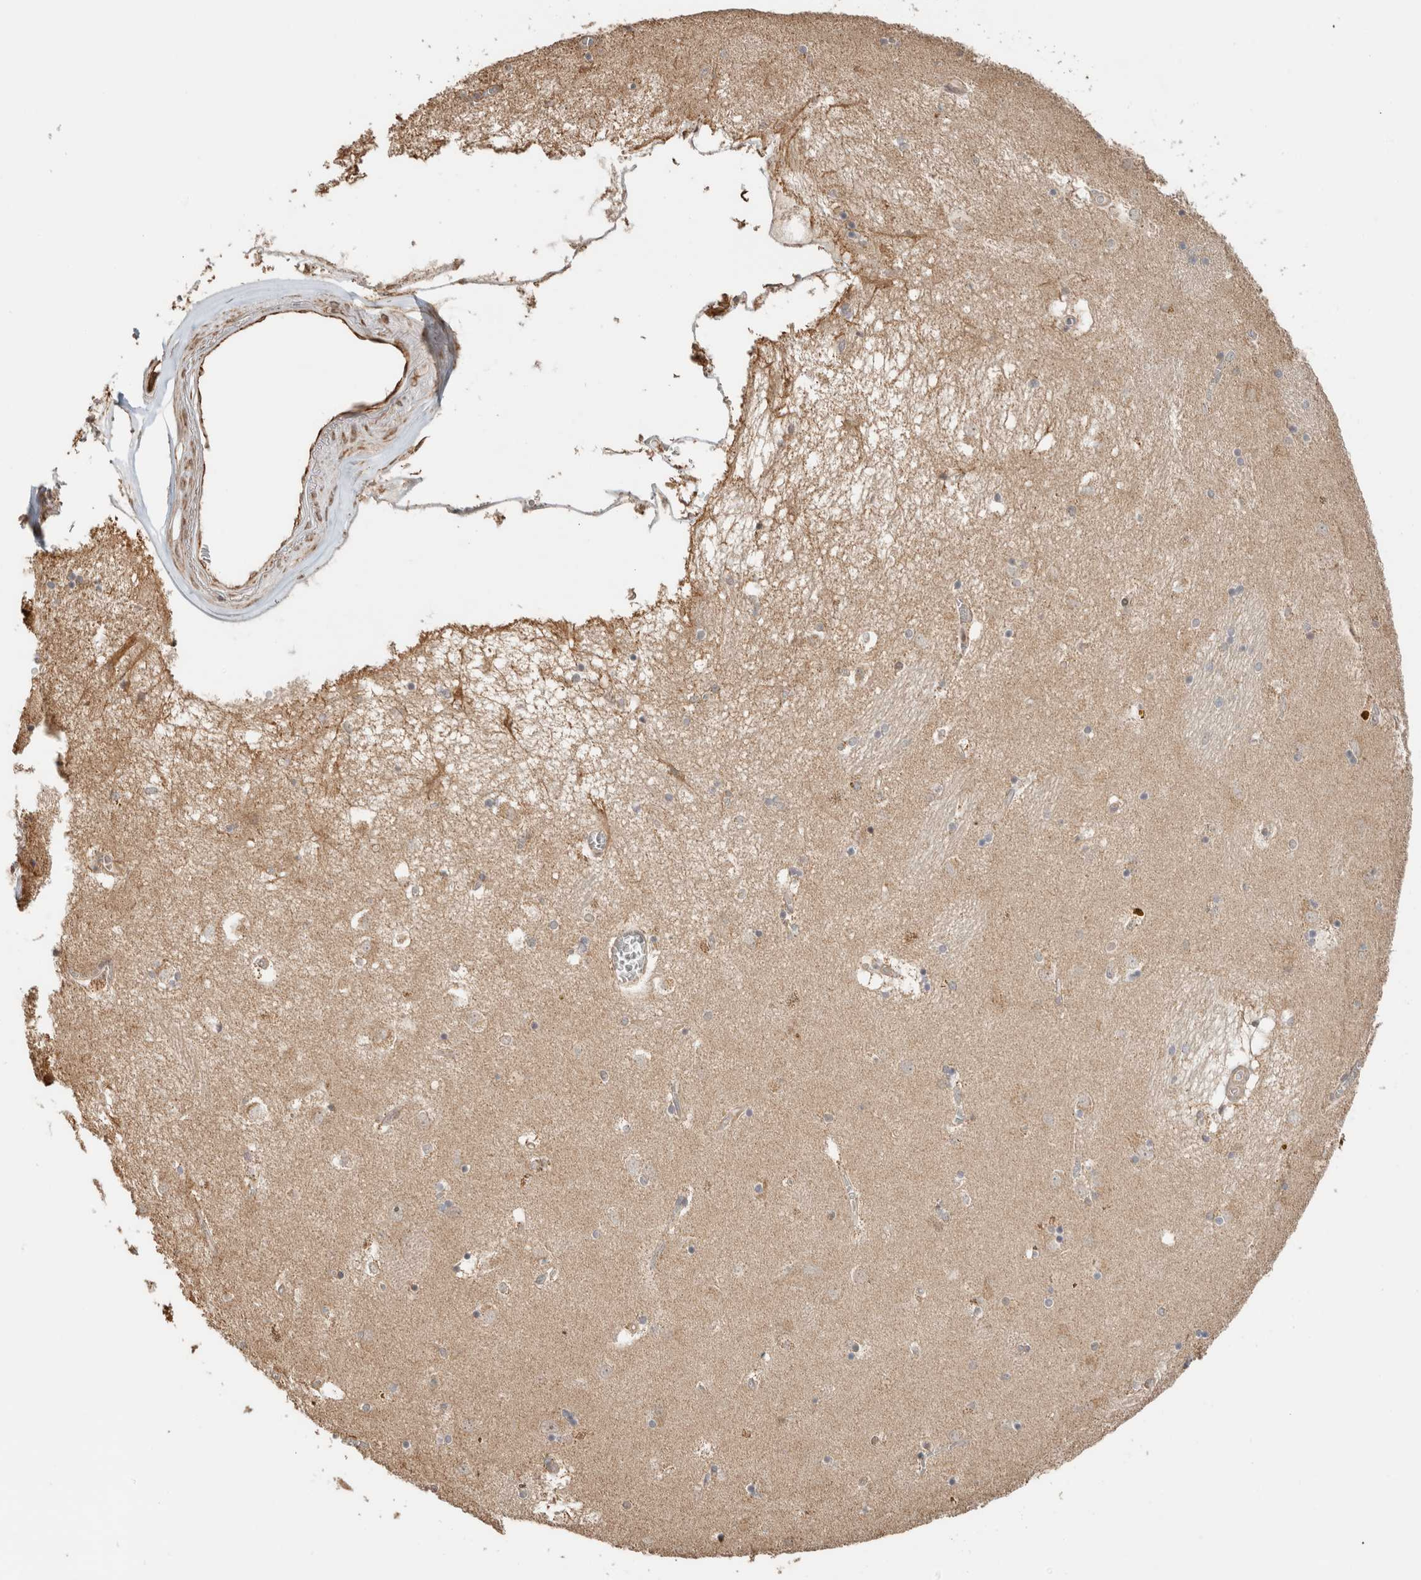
{"staining": {"intensity": "weak", "quantity": "<25%", "location": "cytoplasmic/membranous"}, "tissue": "caudate", "cell_type": "Glial cells", "image_type": "normal", "snomed": [{"axis": "morphology", "description": "Normal tissue, NOS"}, {"axis": "topography", "description": "Lateral ventricle wall"}], "caption": "Immunohistochemistry (IHC) photomicrograph of benign caudate: caudate stained with DAB displays no significant protein positivity in glial cells. (Brightfield microscopy of DAB immunohistochemistry (IHC) at high magnification).", "gene": "GINS4", "patient": {"sex": "male", "age": 70}}